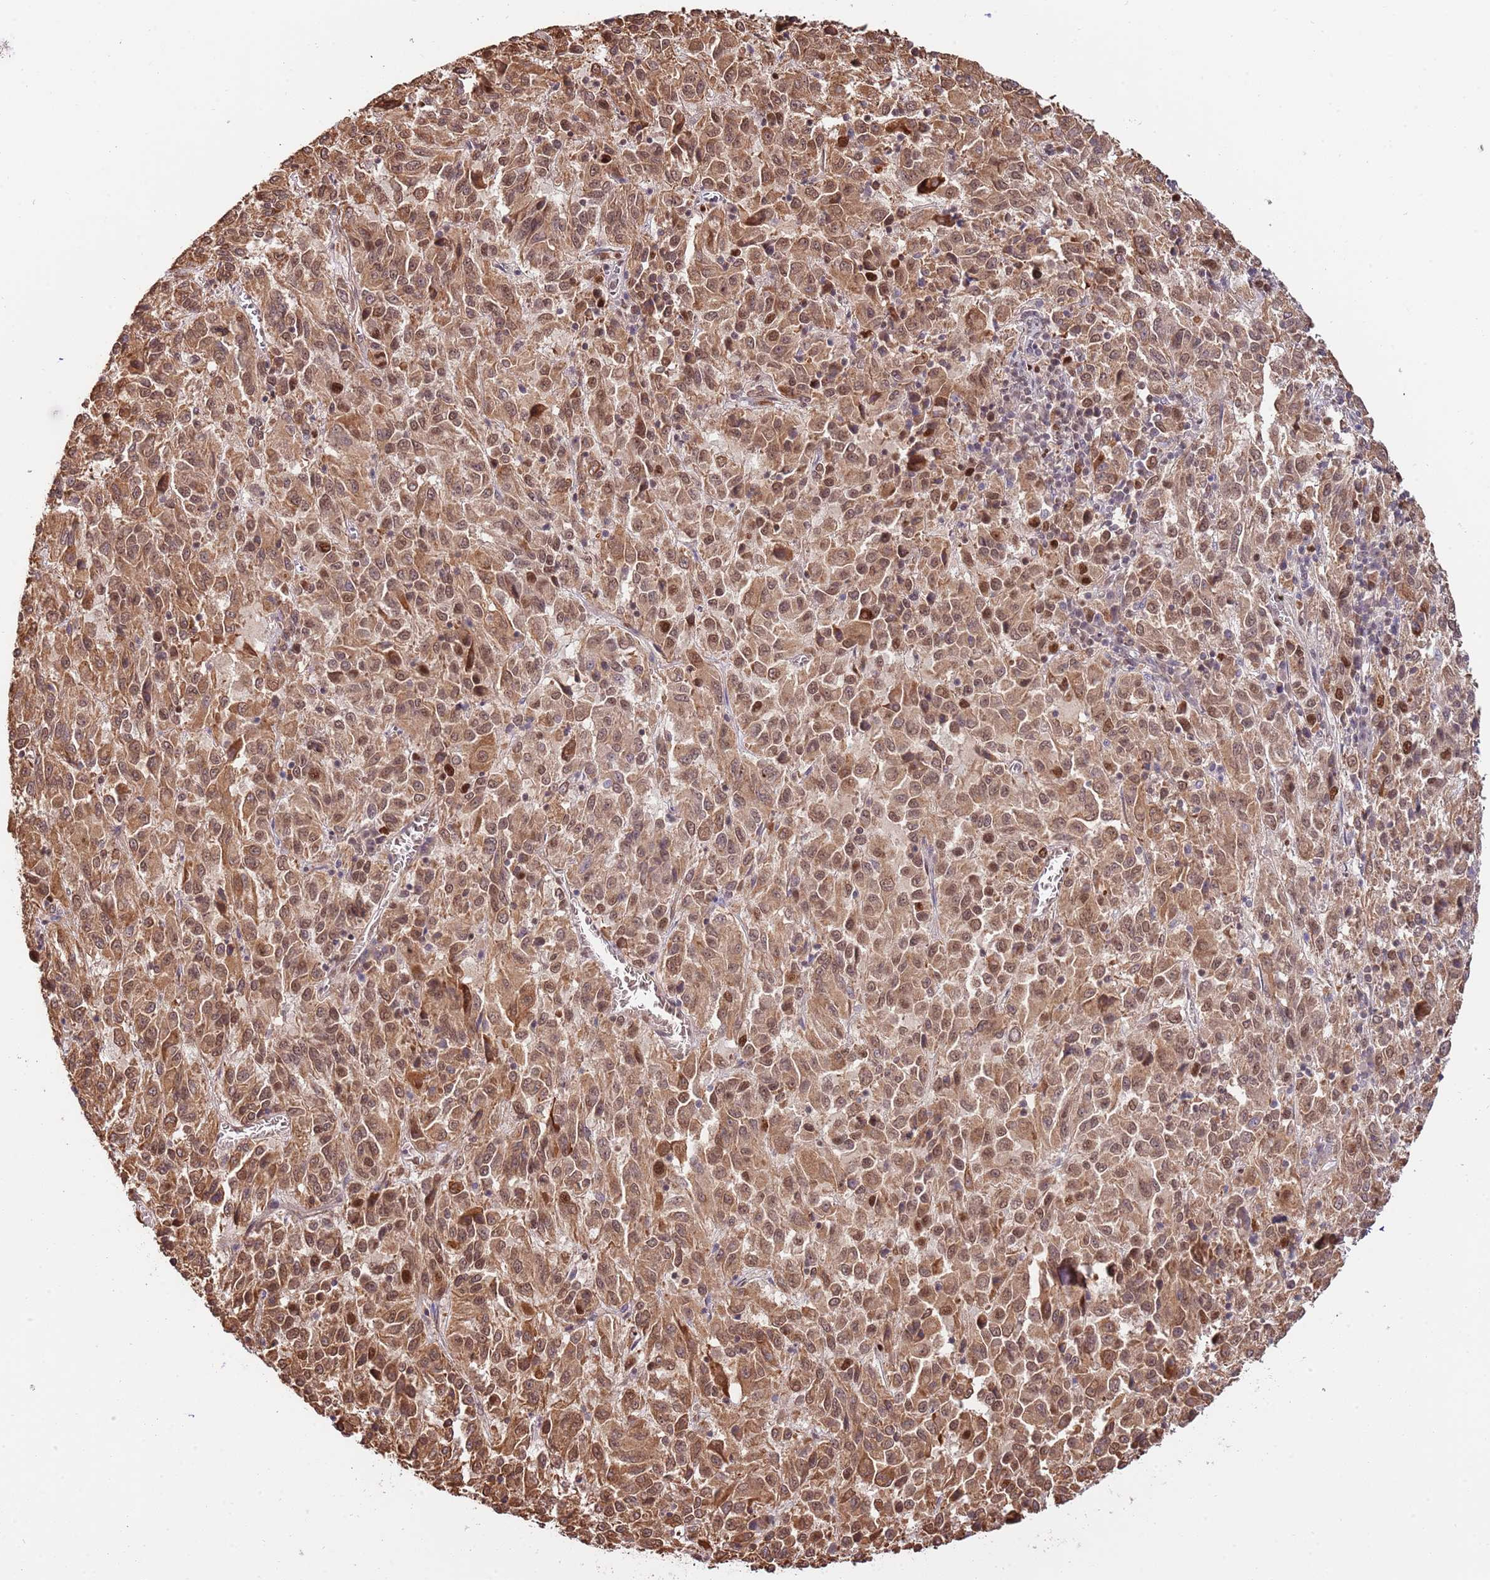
{"staining": {"intensity": "moderate", "quantity": ">75%", "location": "cytoplasmic/membranous,nuclear"}, "tissue": "melanoma", "cell_type": "Tumor cells", "image_type": "cancer", "snomed": [{"axis": "morphology", "description": "Malignant melanoma, Metastatic site"}, {"axis": "topography", "description": "Lung"}], "caption": "Approximately >75% of tumor cells in human malignant melanoma (metastatic site) display moderate cytoplasmic/membranous and nuclear protein staining as visualized by brown immunohistochemical staining.", "gene": "RIF1", "patient": {"sex": "male", "age": 64}}